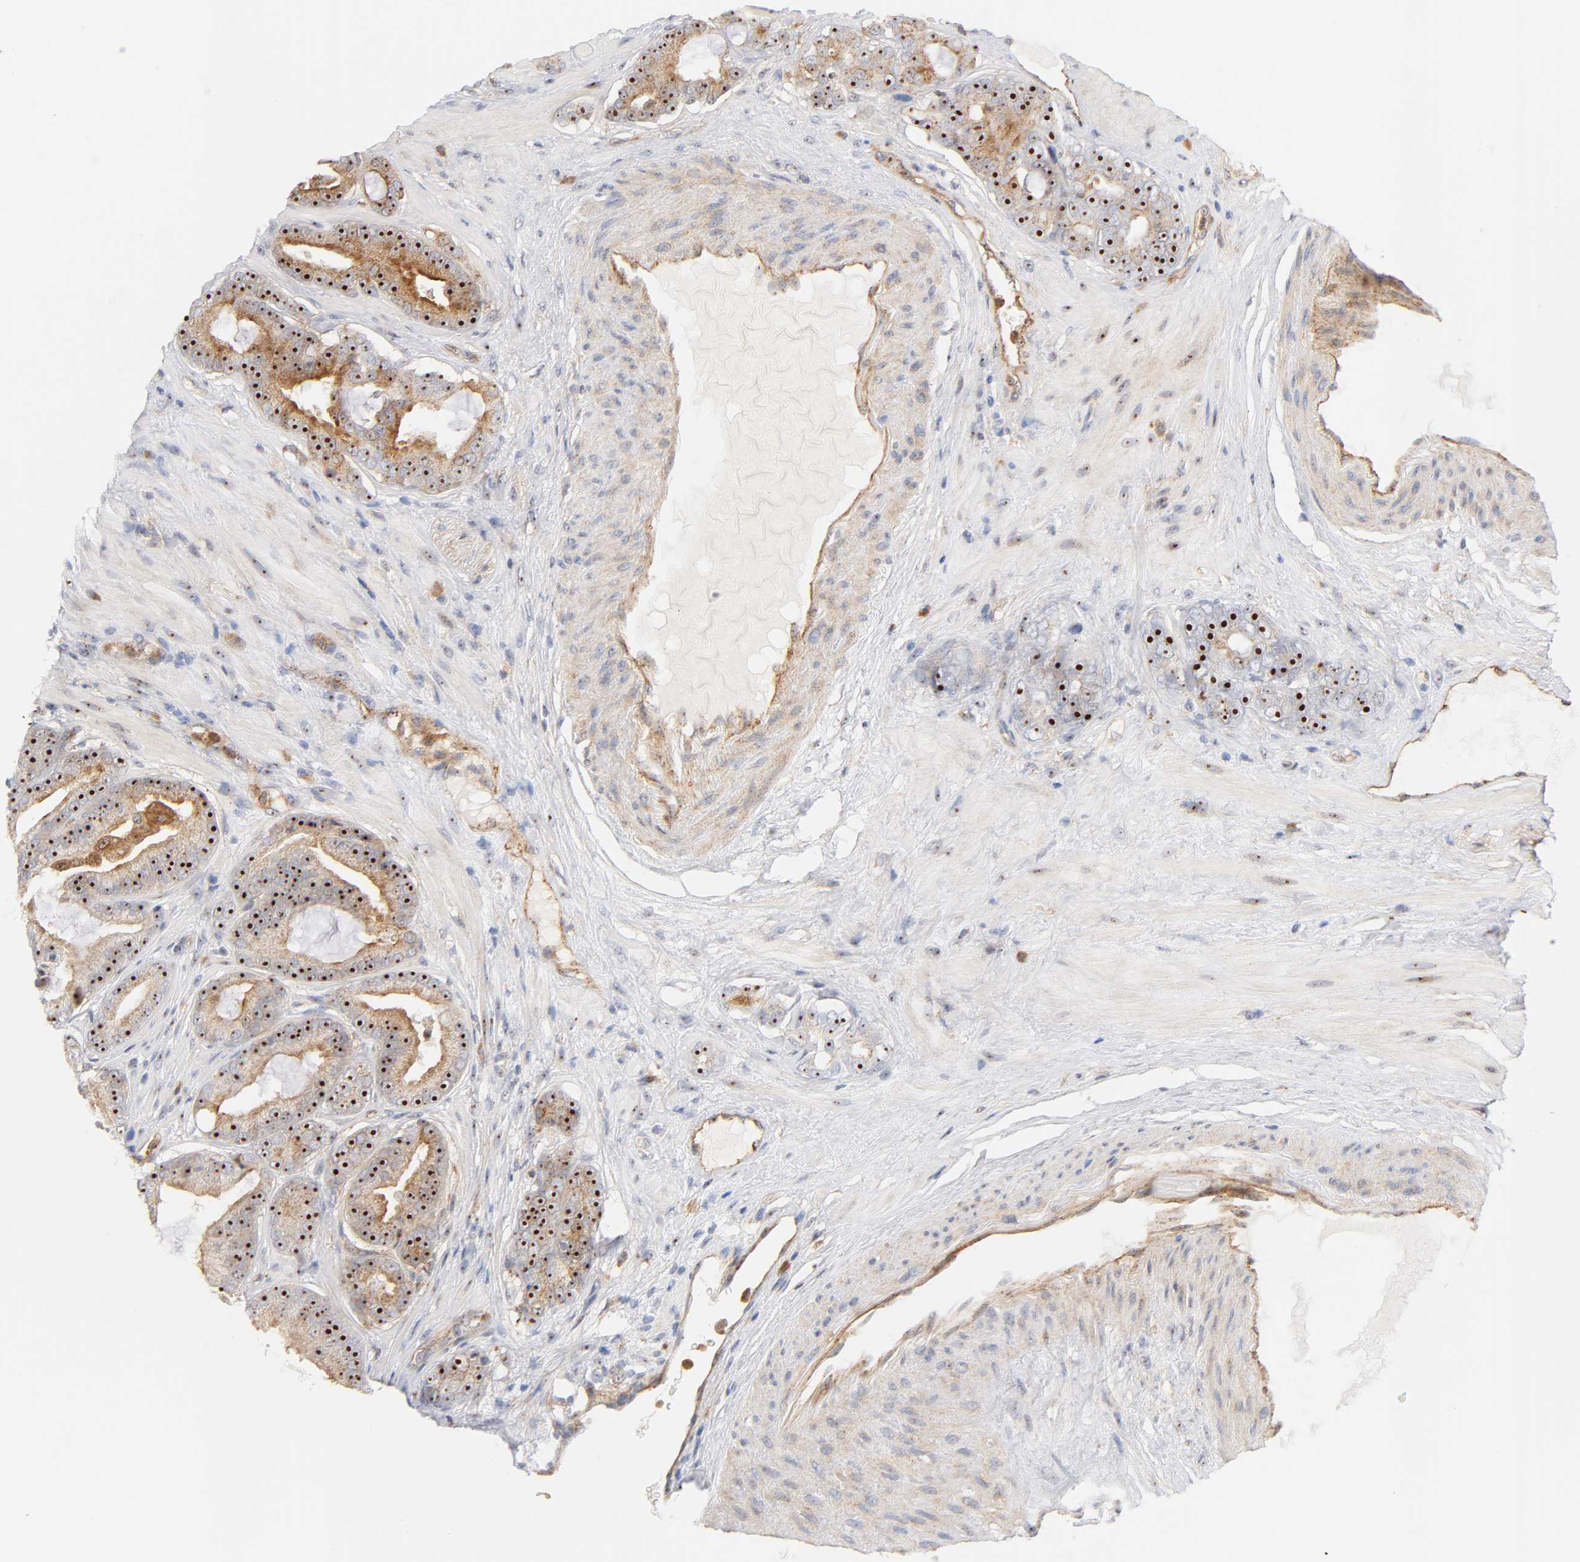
{"staining": {"intensity": "strong", "quantity": ">75%", "location": "cytoplasmic/membranous,nuclear"}, "tissue": "prostate cancer", "cell_type": "Tumor cells", "image_type": "cancer", "snomed": [{"axis": "morphology", "description": "Adenocarcinoma, Low grade"}, {"axis": "topography", "description": "Prostate"}], "caption": "Immunohistochemical staining of human prostate cancer reveals high levels of strong cytoplasmic/membranous and nuclear protein staining in about >75% of tumor cells.", "gene": "PLD1", "patient": {"sex": "male", "age": 58}}